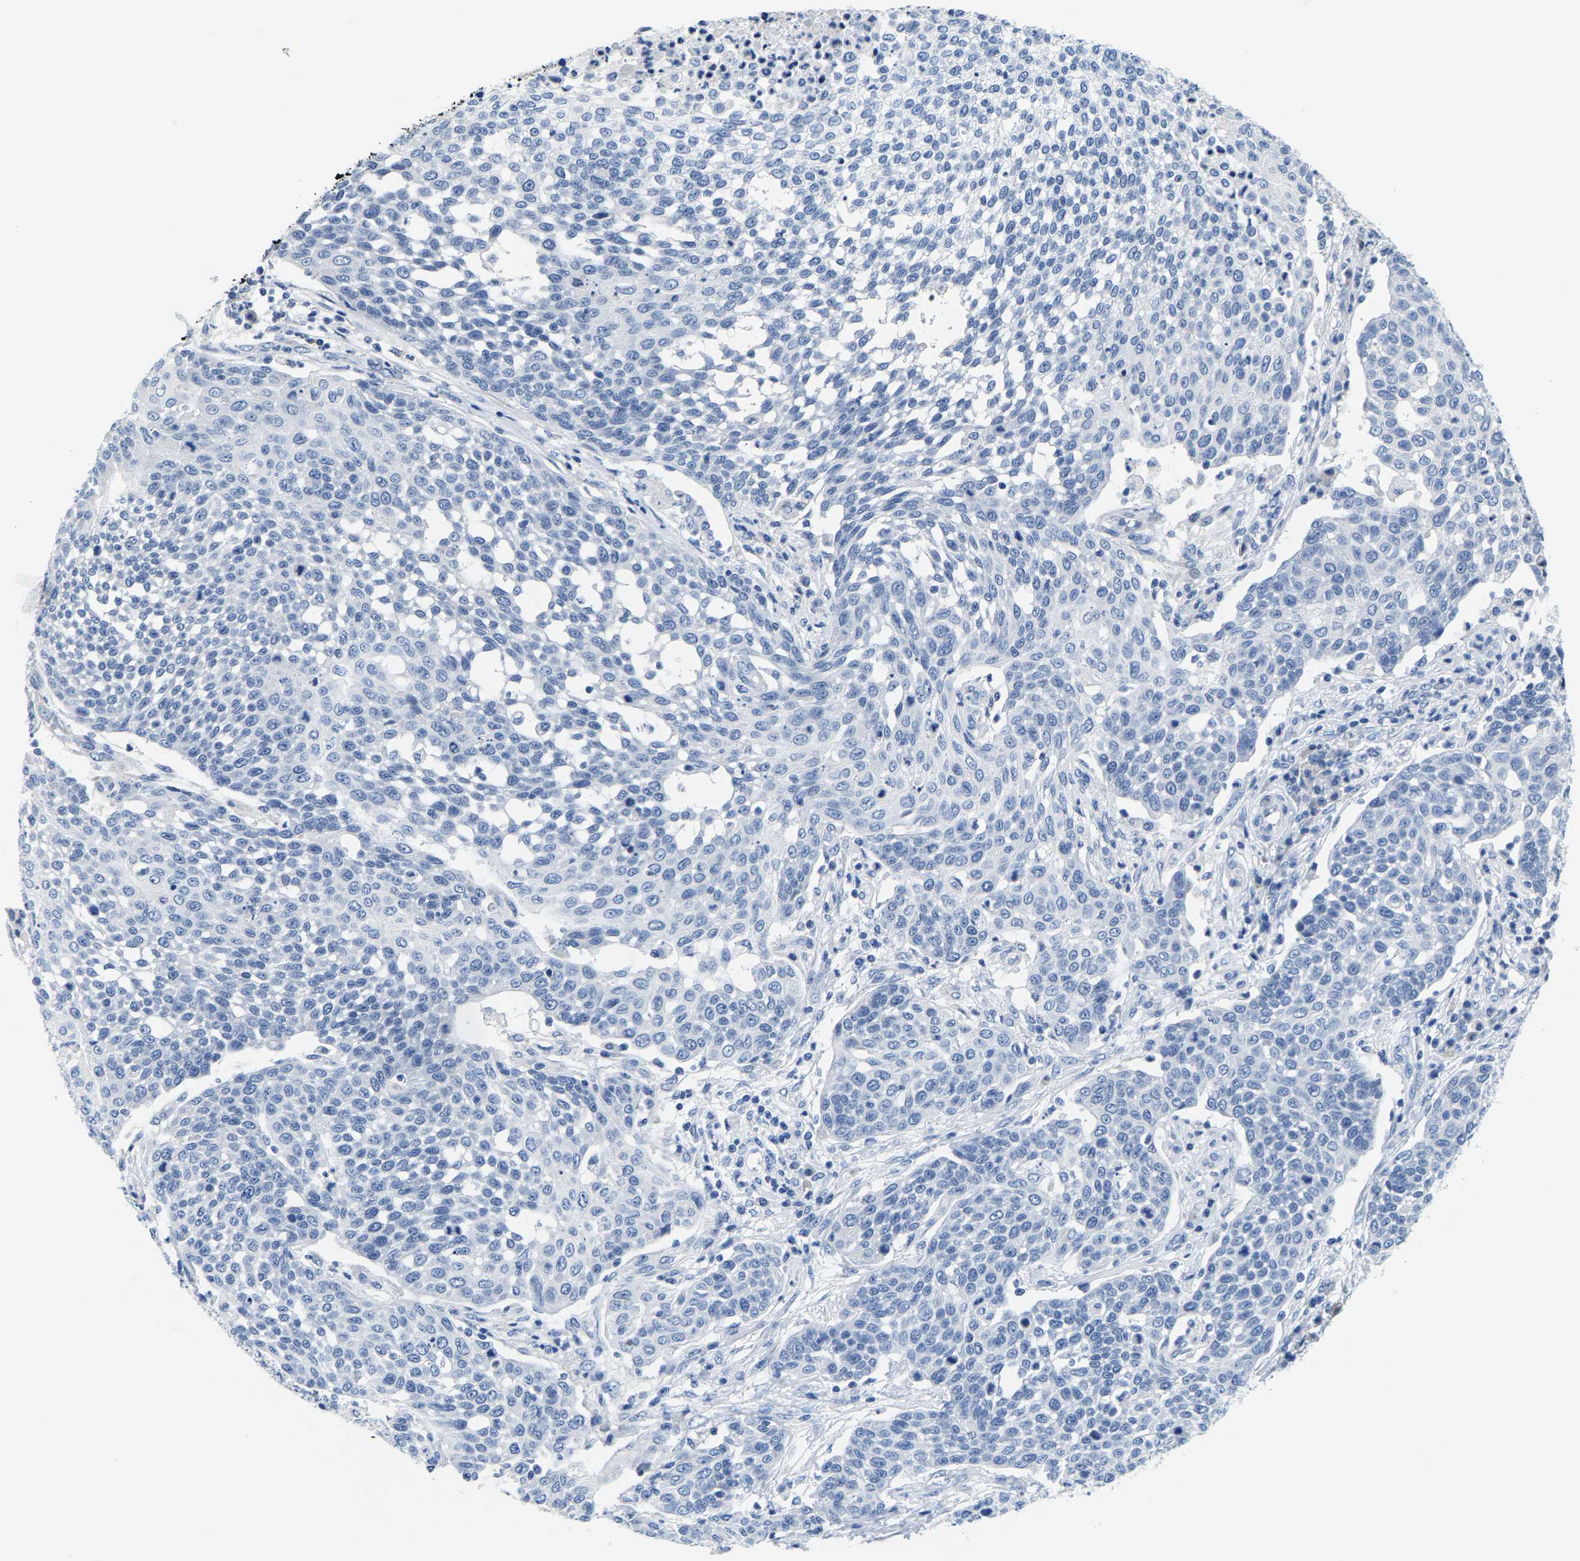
{"staining": {"intensity": "negative", "quantity": "none", "location": "none"}, "tissue": "cervical cancer", "cell_type": "Tumor cells", "image_type": "cancer", "snomed": [{"axis": "morphology", "description": "Squamous cell carcinoma, NOS"}, {"axis": "topography", "description": "Cervix"}], "caption": "Tumor cells show no significant protein expression in cervical cancer.", "gene": "KLHL1", "patient": {"sex": "female", "age": 34}}